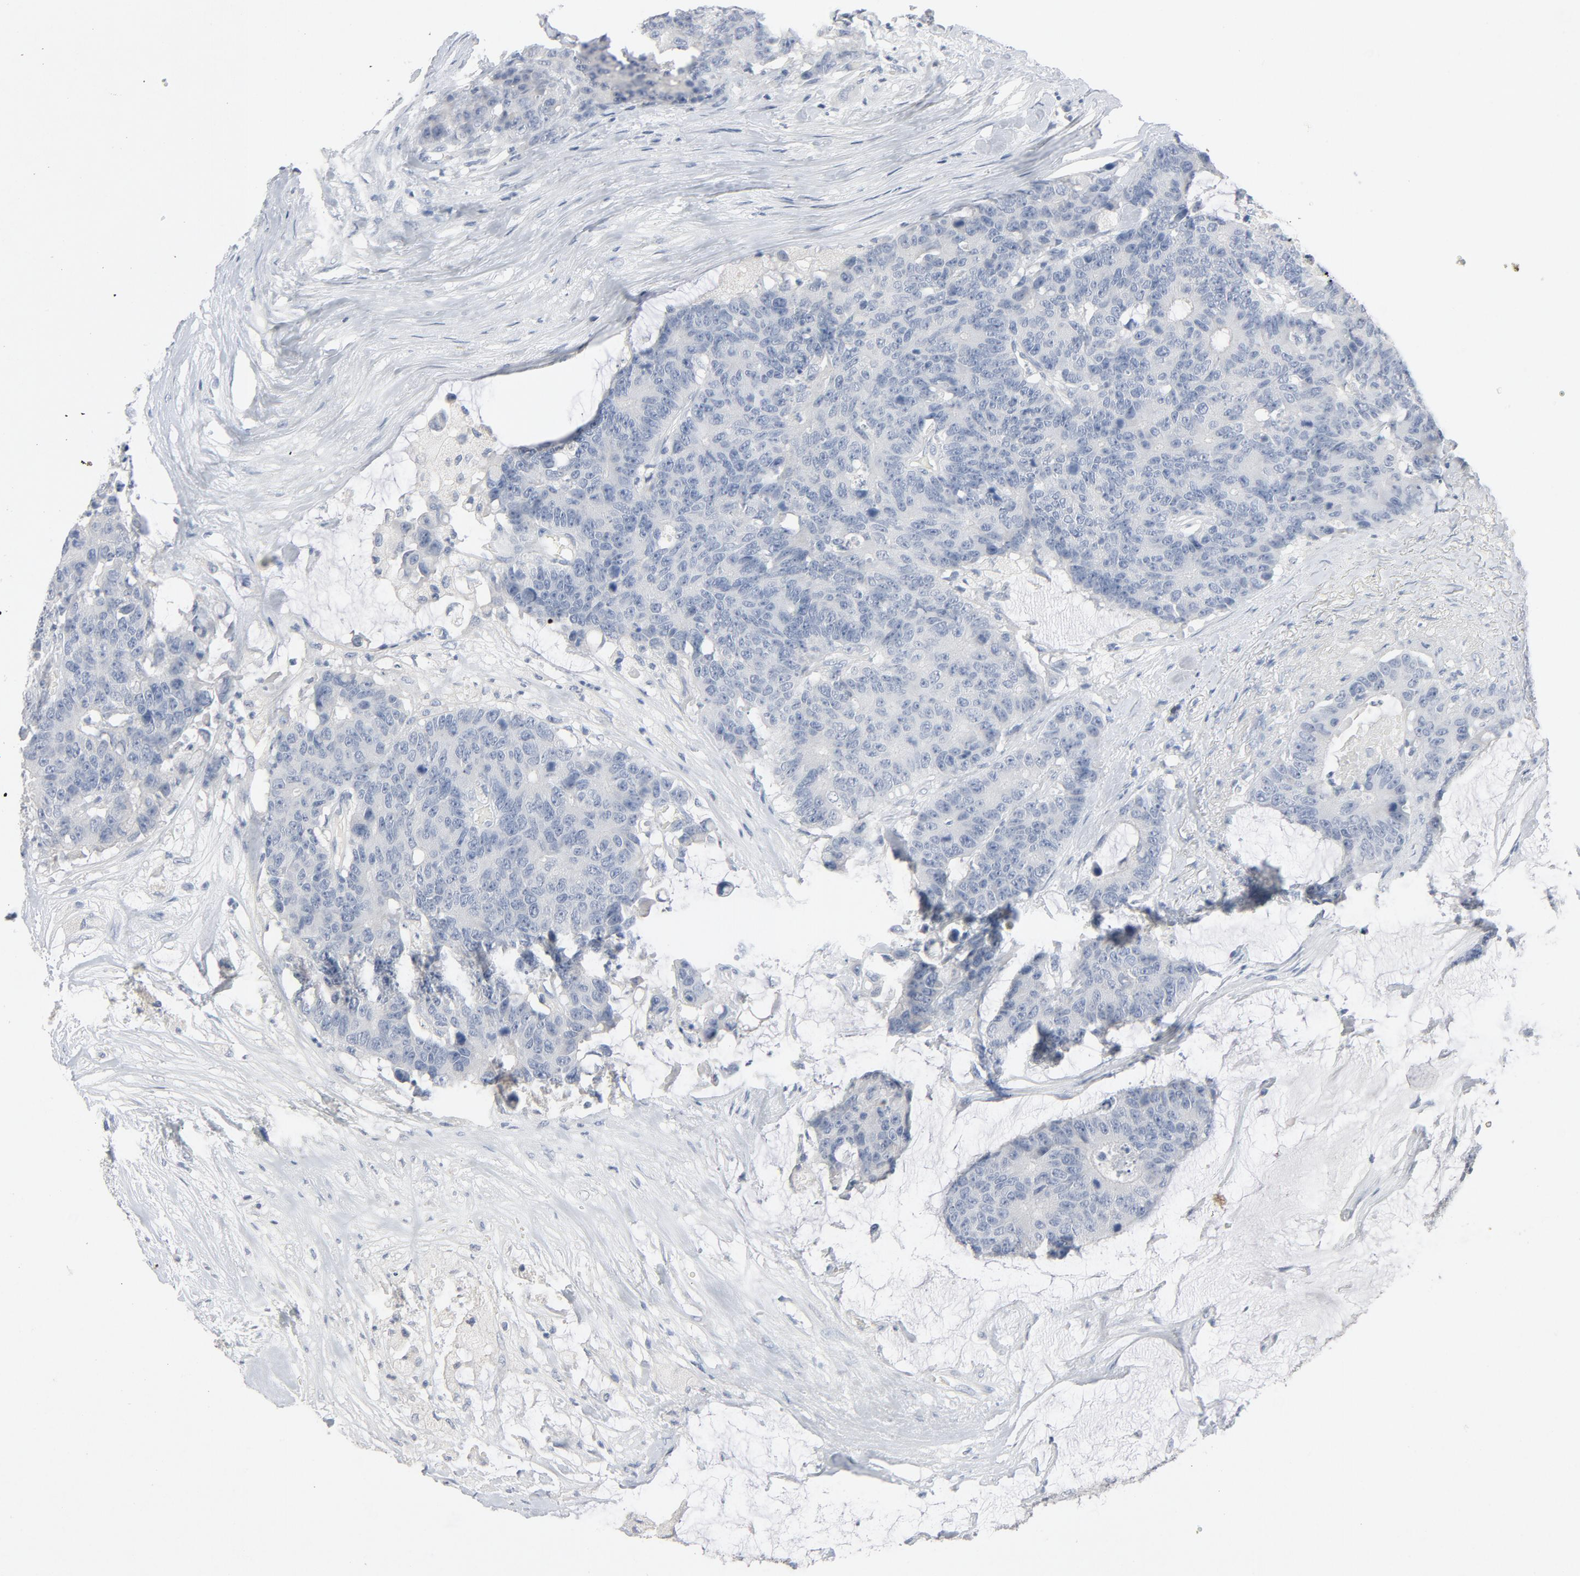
{"staining": {"intensity": "negative", "quantity": "none", "location": "none"}, "tissue": "colorectal cancer", "cell_type": "Tumor cells", "image_type": "cancer", "snomed": [{"axis": "morphology", "description": "Adenocarcinoma, NOS"}, {"axis": "topography", "description": "Colon"}], "caption": "Immunohistochemical staining of human colorectal cancer (adenocarcinoma) displays no significant positivity in tumor cells.", "gene": "ZCCHC13", "patient": {"sex": "female", "age": 86}}